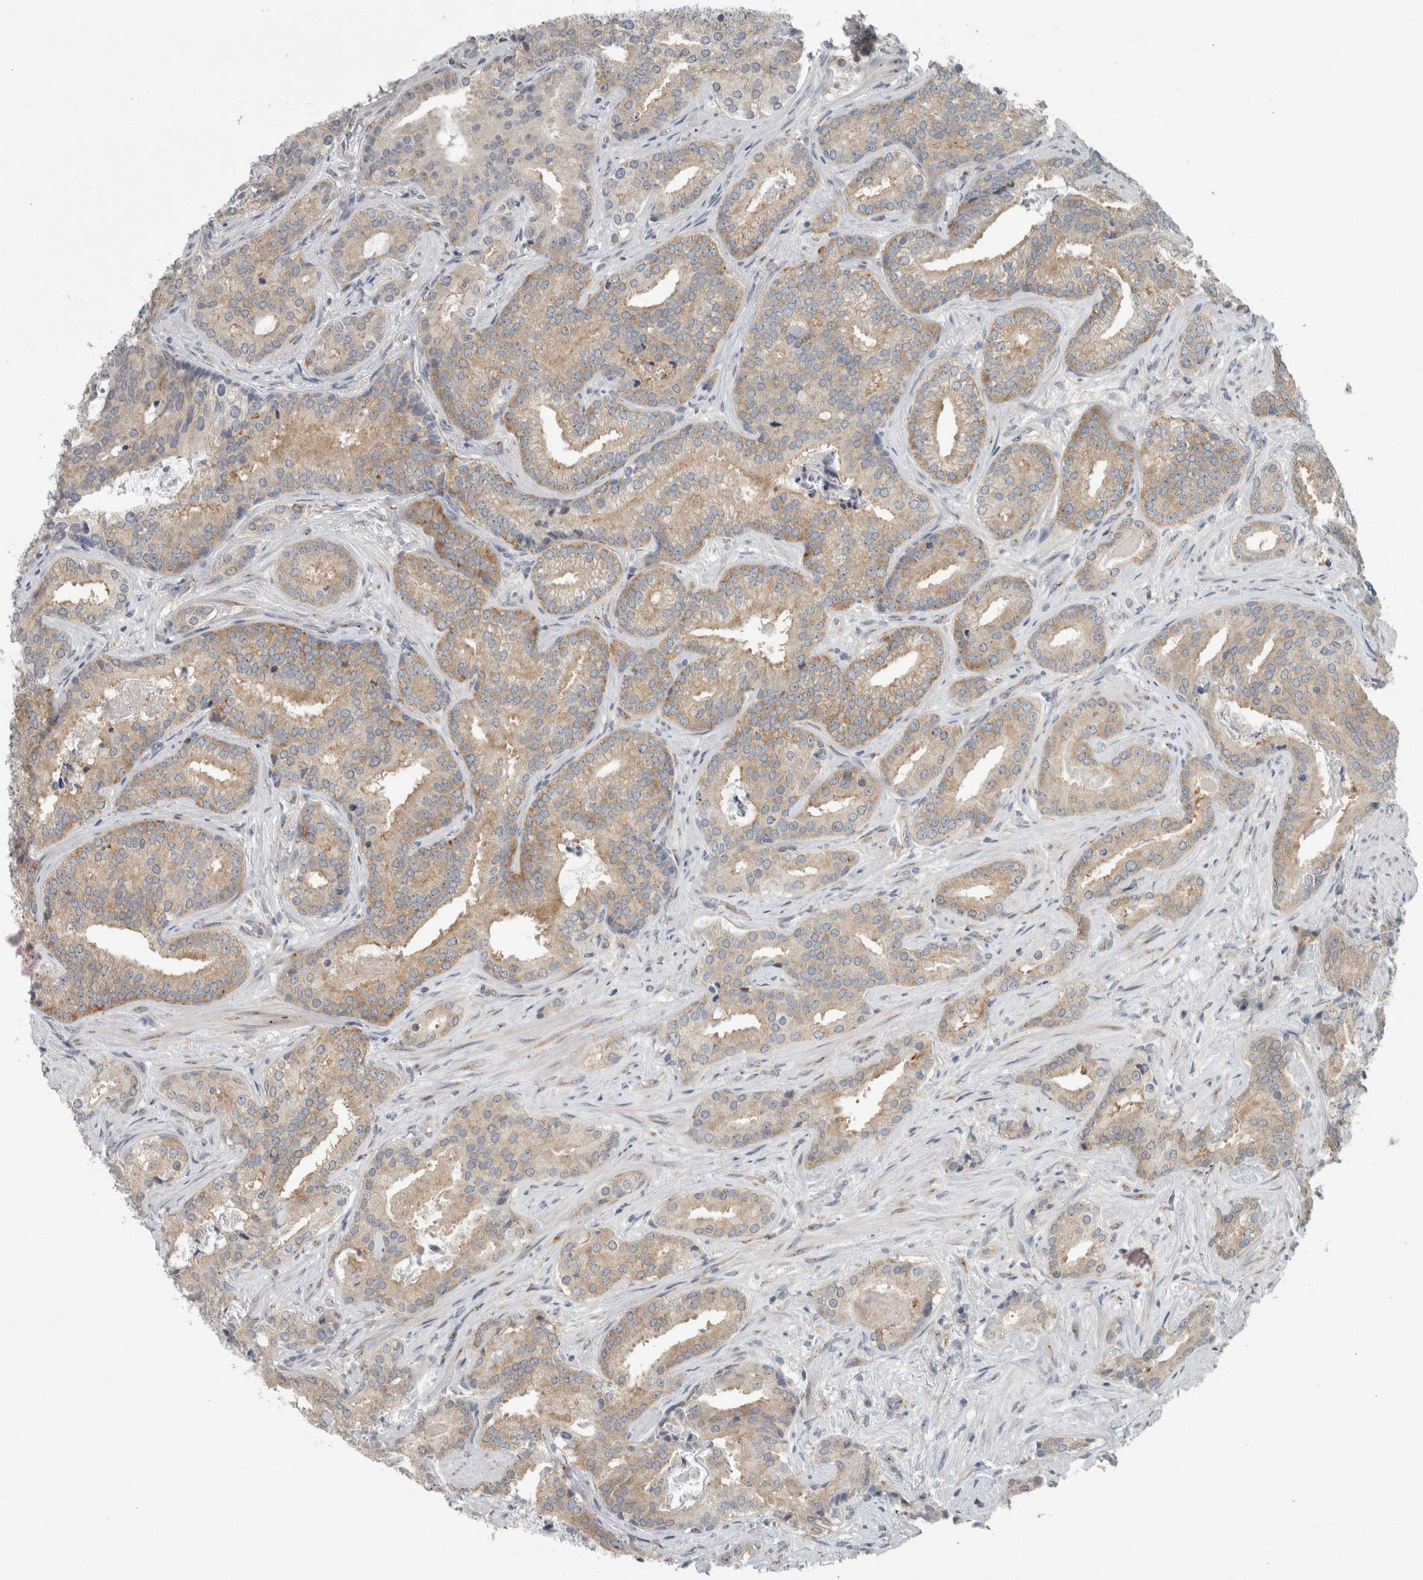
{"staining": {"intensity": "moderate", "quantity": "25%-75%", "location": "cytoplasmic/membranous"}, "tissue": "prostate cancer", "cell_type": "Tumor cells", "image_type": "cancer", "snomed": [{"axis": "morphology", "description": "Adenocarcinoma, Low grade"}, {"axis": "topography", "description": "Prostate"}], "caption": "Immunohistochemistry of prostate cancer (low-grade adenocarcinoma) reveals medium levels of moderate cytoplasmic/membranous positivity in approximately 25%-75% of tumor cells. (DAB IHC, brown staining for protein, blue staining for nuclei).", "gene": "KIF1C", "patient": {"sex": "male", "age": 67}}